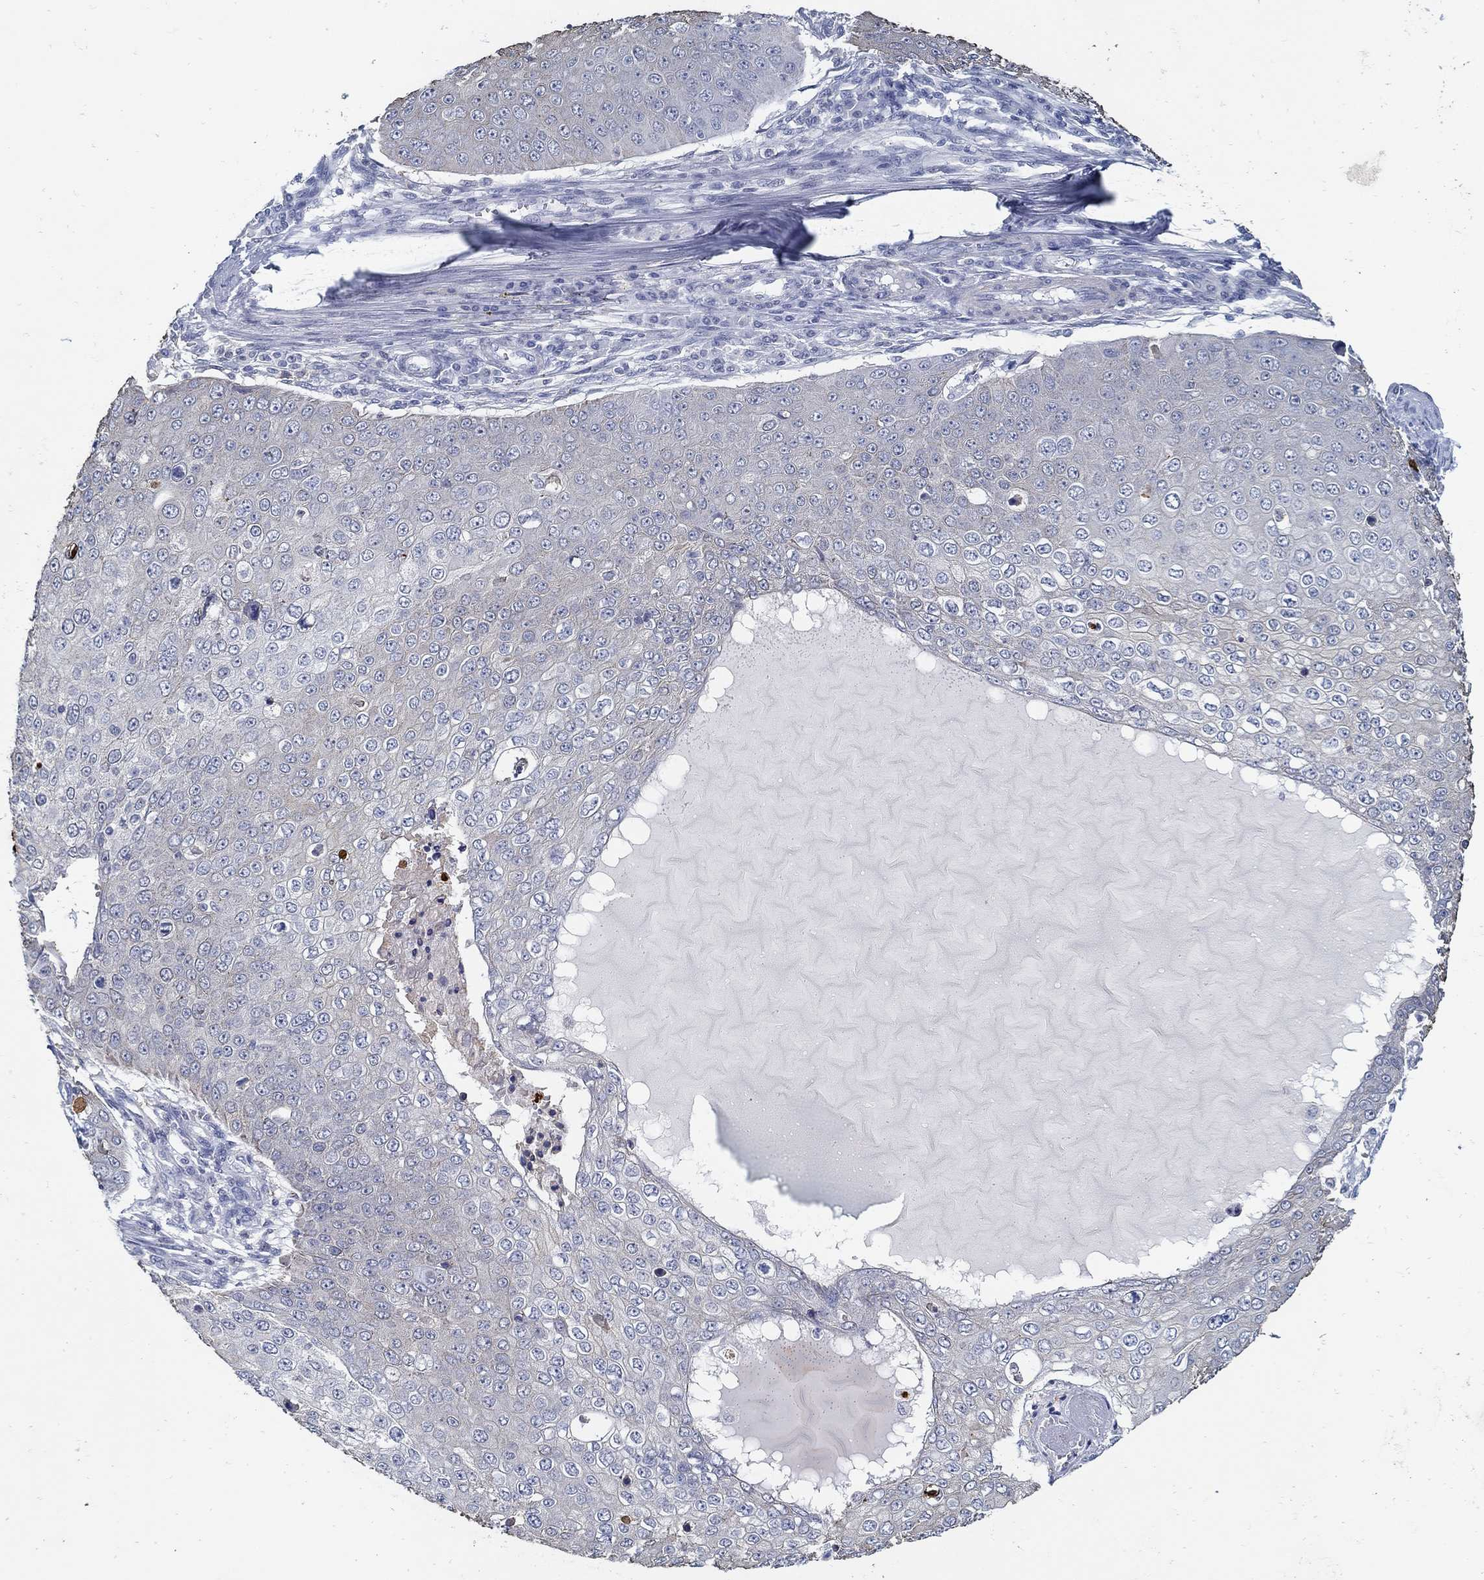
{"staining": {"intensity": "negative", "quantity": "none", "location": "none"}, "tissue": "skin cancer", "cell_type": "Tumor cells", "image_type": "cancer", "snomed": [{"axis": "morphology", "description": "Squamous cell carcinoma, NOS"}, {"axis": "topography", "description": "Skin"}], "caption": "This is an immunohistochemistry (IHC) photomicrograph of human skin cancer. There is no staining in tumor cells.", "gene": "USP29", "patient": {"sex": "male", "age": 71}}